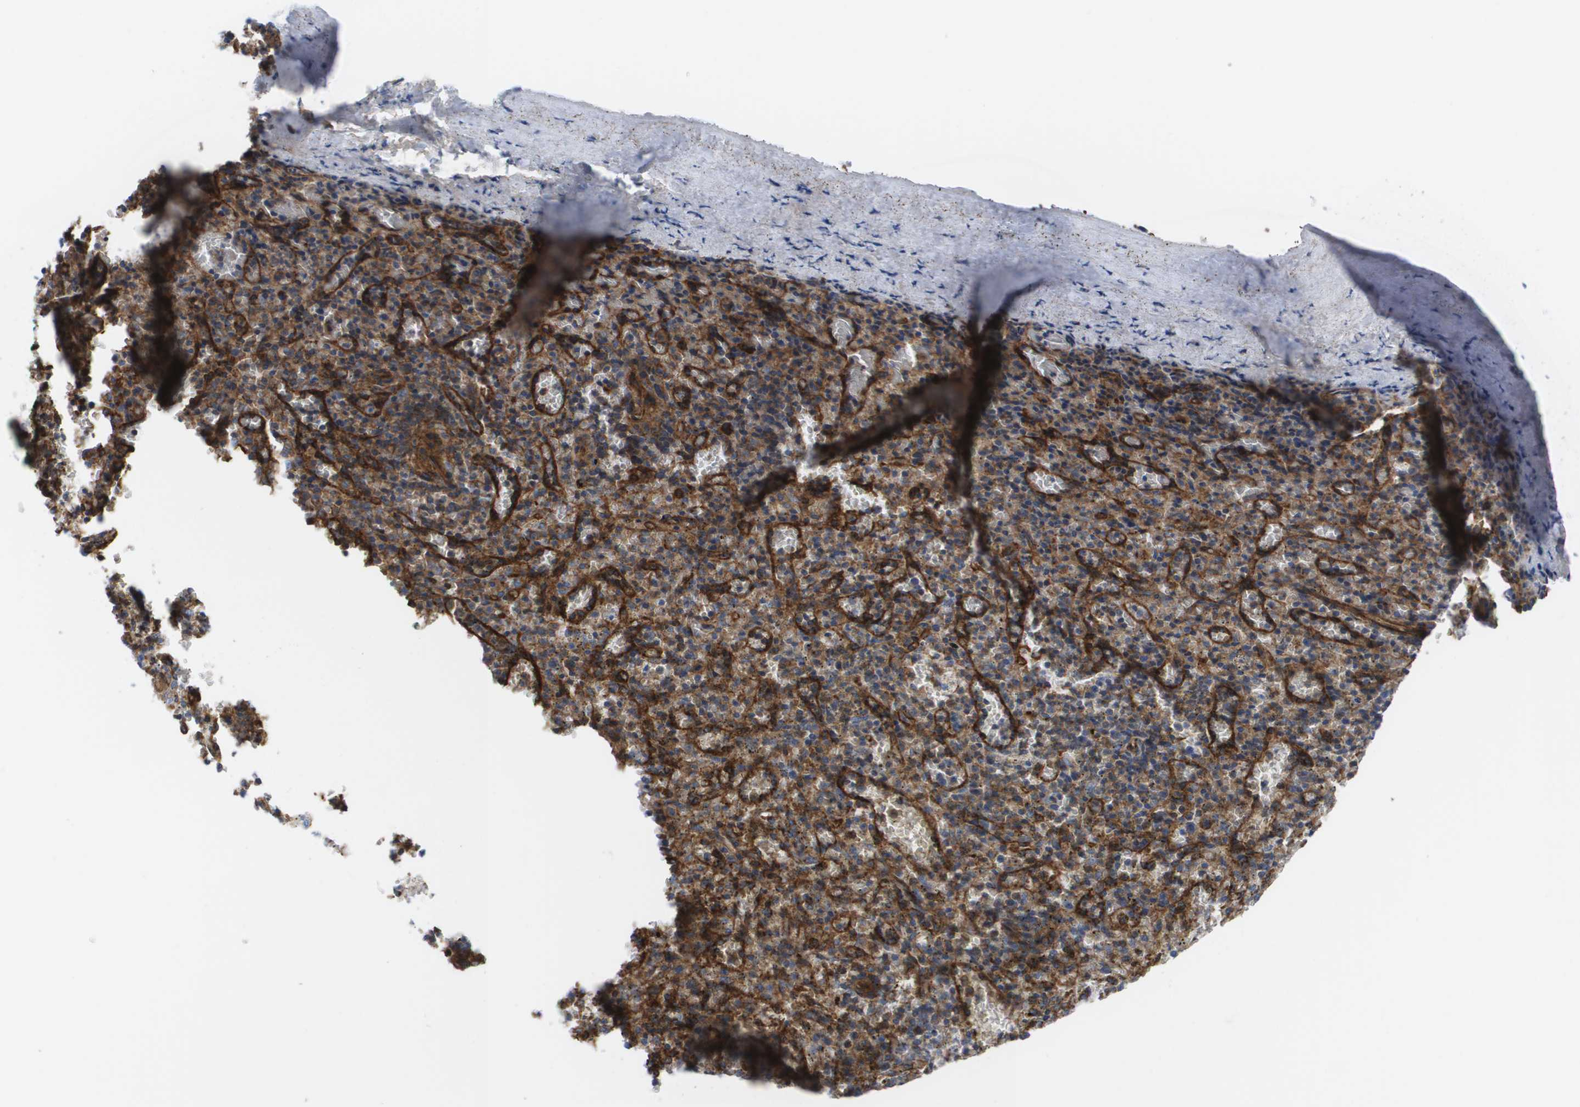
{"staining": {"intensity": "moderate", "quantity": ">75%", "location": "cytoplasmic/membranous"}, "tissue": "spleen", "cell_type": "Cells in red pulp", "image_type": "normal", "snomed": [{"axis": "morphology", "description": "Normal tissue, NOS"}, {"axis": "topography", "description": "Spleen"}], "caption": "The immunohistochemical stain highlights moderate cytoplasmic/membranous expression in cells in red pulp of unremarkable spleen. Nuclei are stained in blue.", "gene": "BST2", "patient": {"sex": "male", "age": 72}}